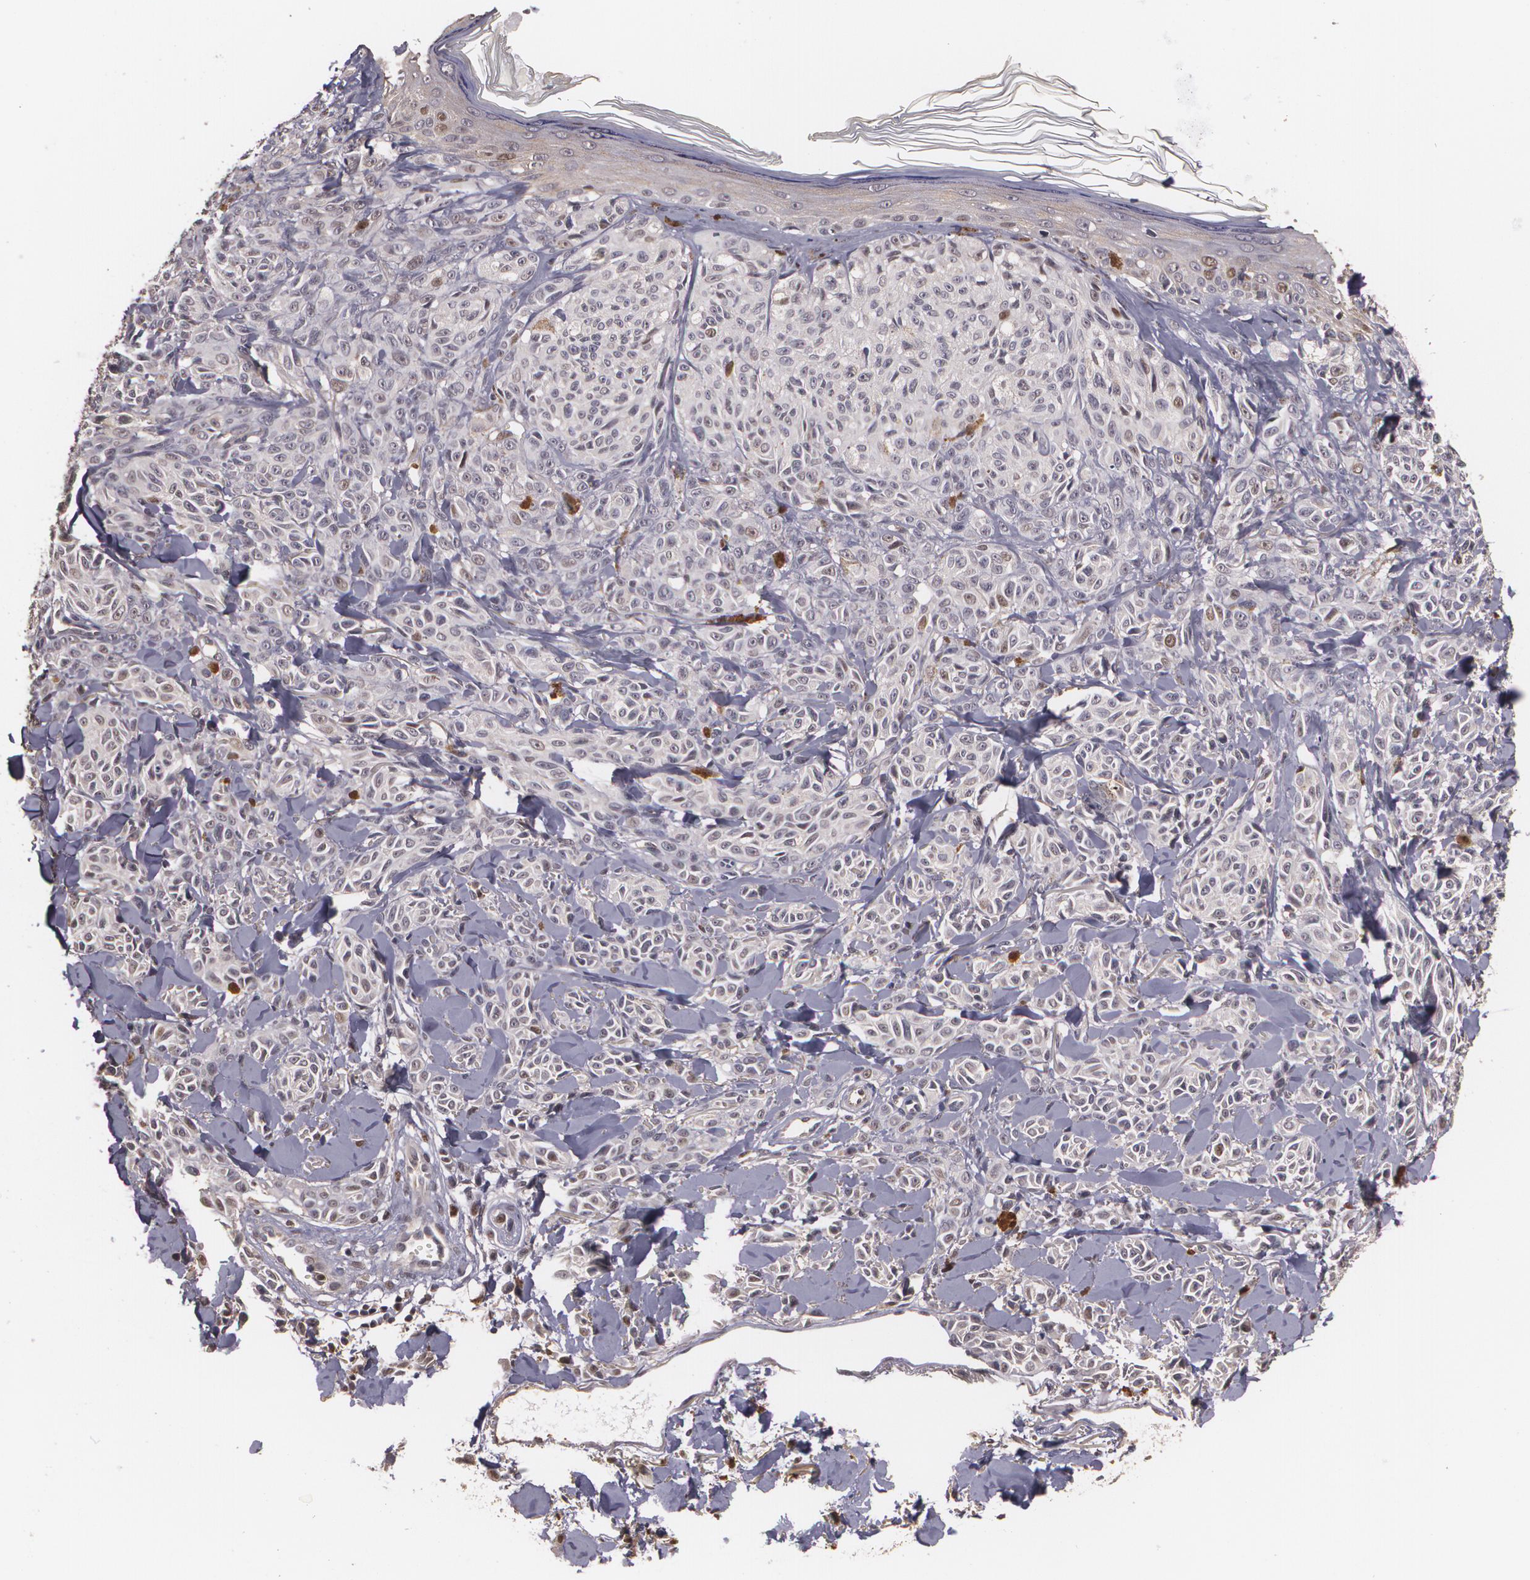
{"staining": {"intensity": "moderate", "quantity": "<25%", "location": "nuclear"}, "tissue": "melanoma", "cell_type": "Tumor cells", "image_type": "cancer", "snomed": [{"axis": "morphology", "description": "Malignant melanoma, NOS"}, {"axis": "topography", "description": "Skin"}], "caption": "Human melanoma stained for a protein (brown) exhibits moderate nuclear positive staining in about <25% of tumor cells.", "gene": "BRCA1", "patient": {"sex": "female", "age": 73}}